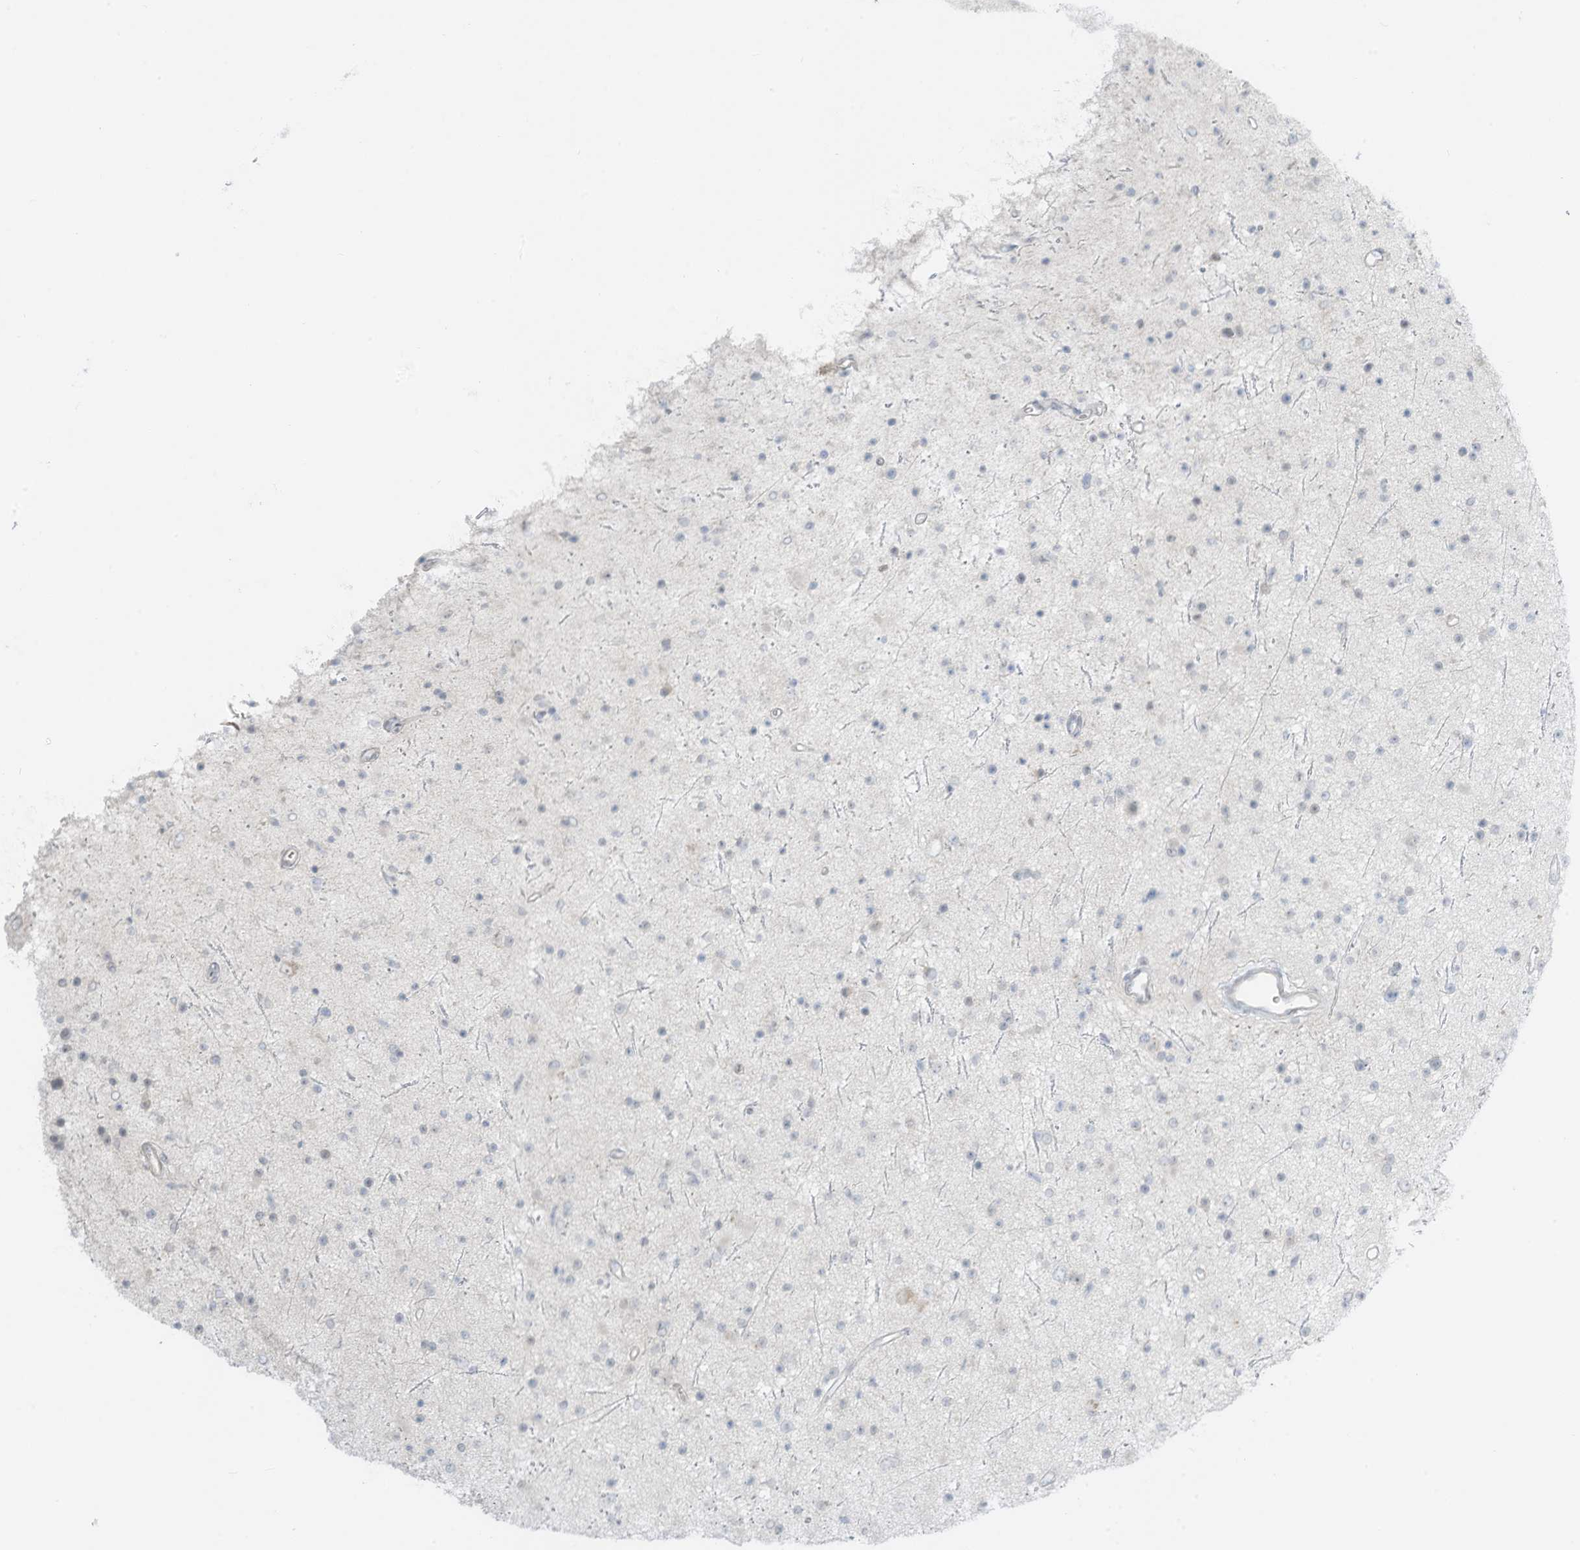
{"staining": {"intensity": "negative", "quantity": "none", "location": "none"}, "tissue": "glioma", "cell_type": "Tumor cells", "image_type": "cancer", "snomed": [{"axis": "morphology", "description": "Glioma, malignant, Low grade"}, {"axis": "topography", "description": "Cerebral cortex"}], "caption": "This is a micrograph of immunohistochemistry staining of malignant glioma (low-grade), which shows no positivity in tumor cells.", "gene": "ASPRV1", "patient": {"sex": "female", "age": 39}}